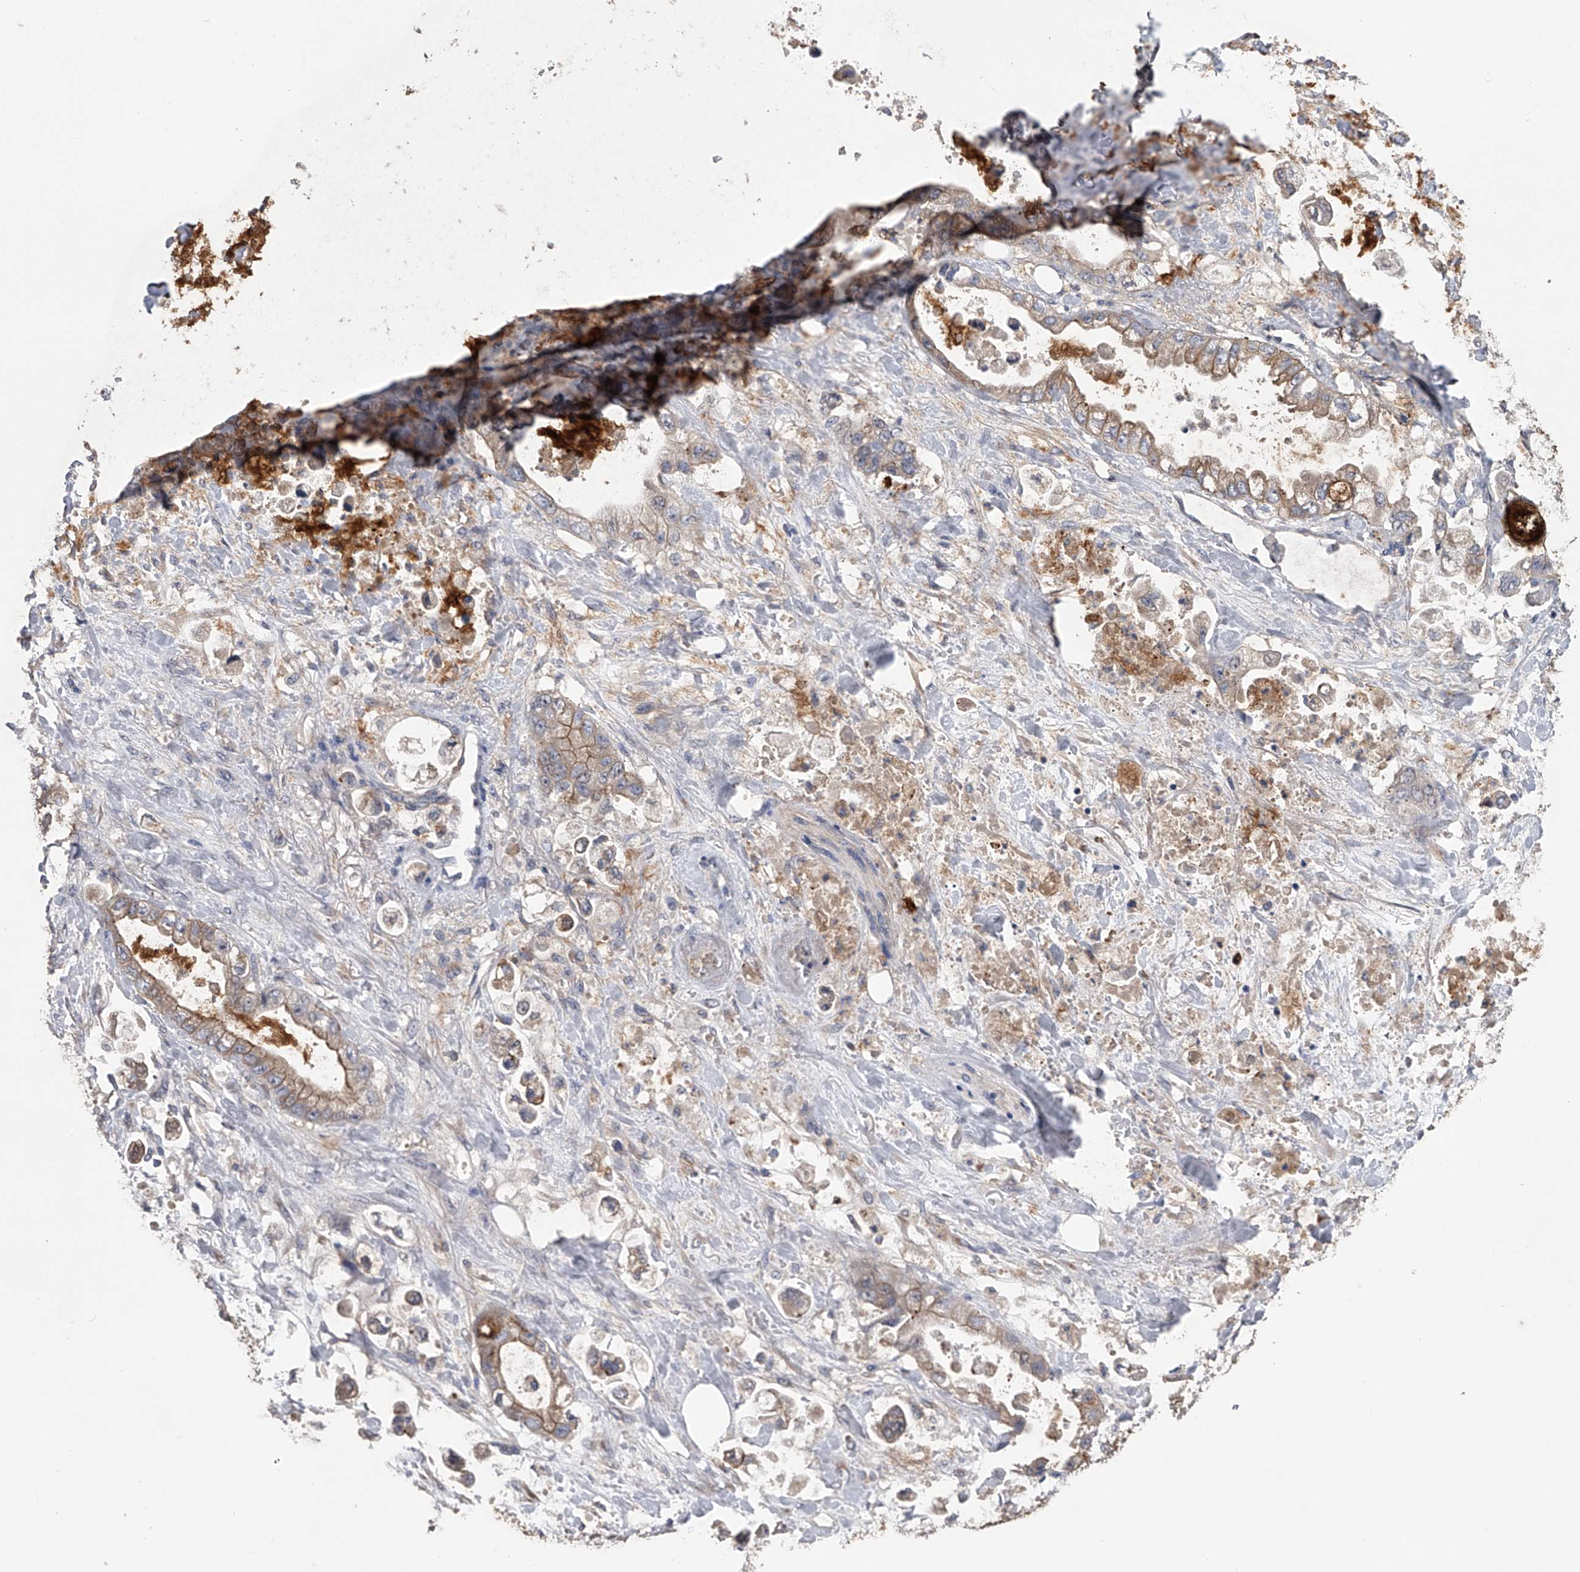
{"staining": {"intensity": "moderate", "quantity": ">75%", "location": "cytoplasmic/membranous"}, "tissue": "stomach cancer", "cell_type": "Tumor cells", "image_type": "cancer", "snomed": [{"axis": "morphology", "description": "Adenocarcinoma, NOS"}, {"axis": "topography", "description": "Stomach"}], "caption": "Human adenocarcinoma (stomach) stained with a brown dye demonstrates moderate cytoplasmic/membranous positive positivity in about >75% of tumor cells.", "gene": "ZNF343", "patient": {"sex": "male", "age": 62}}